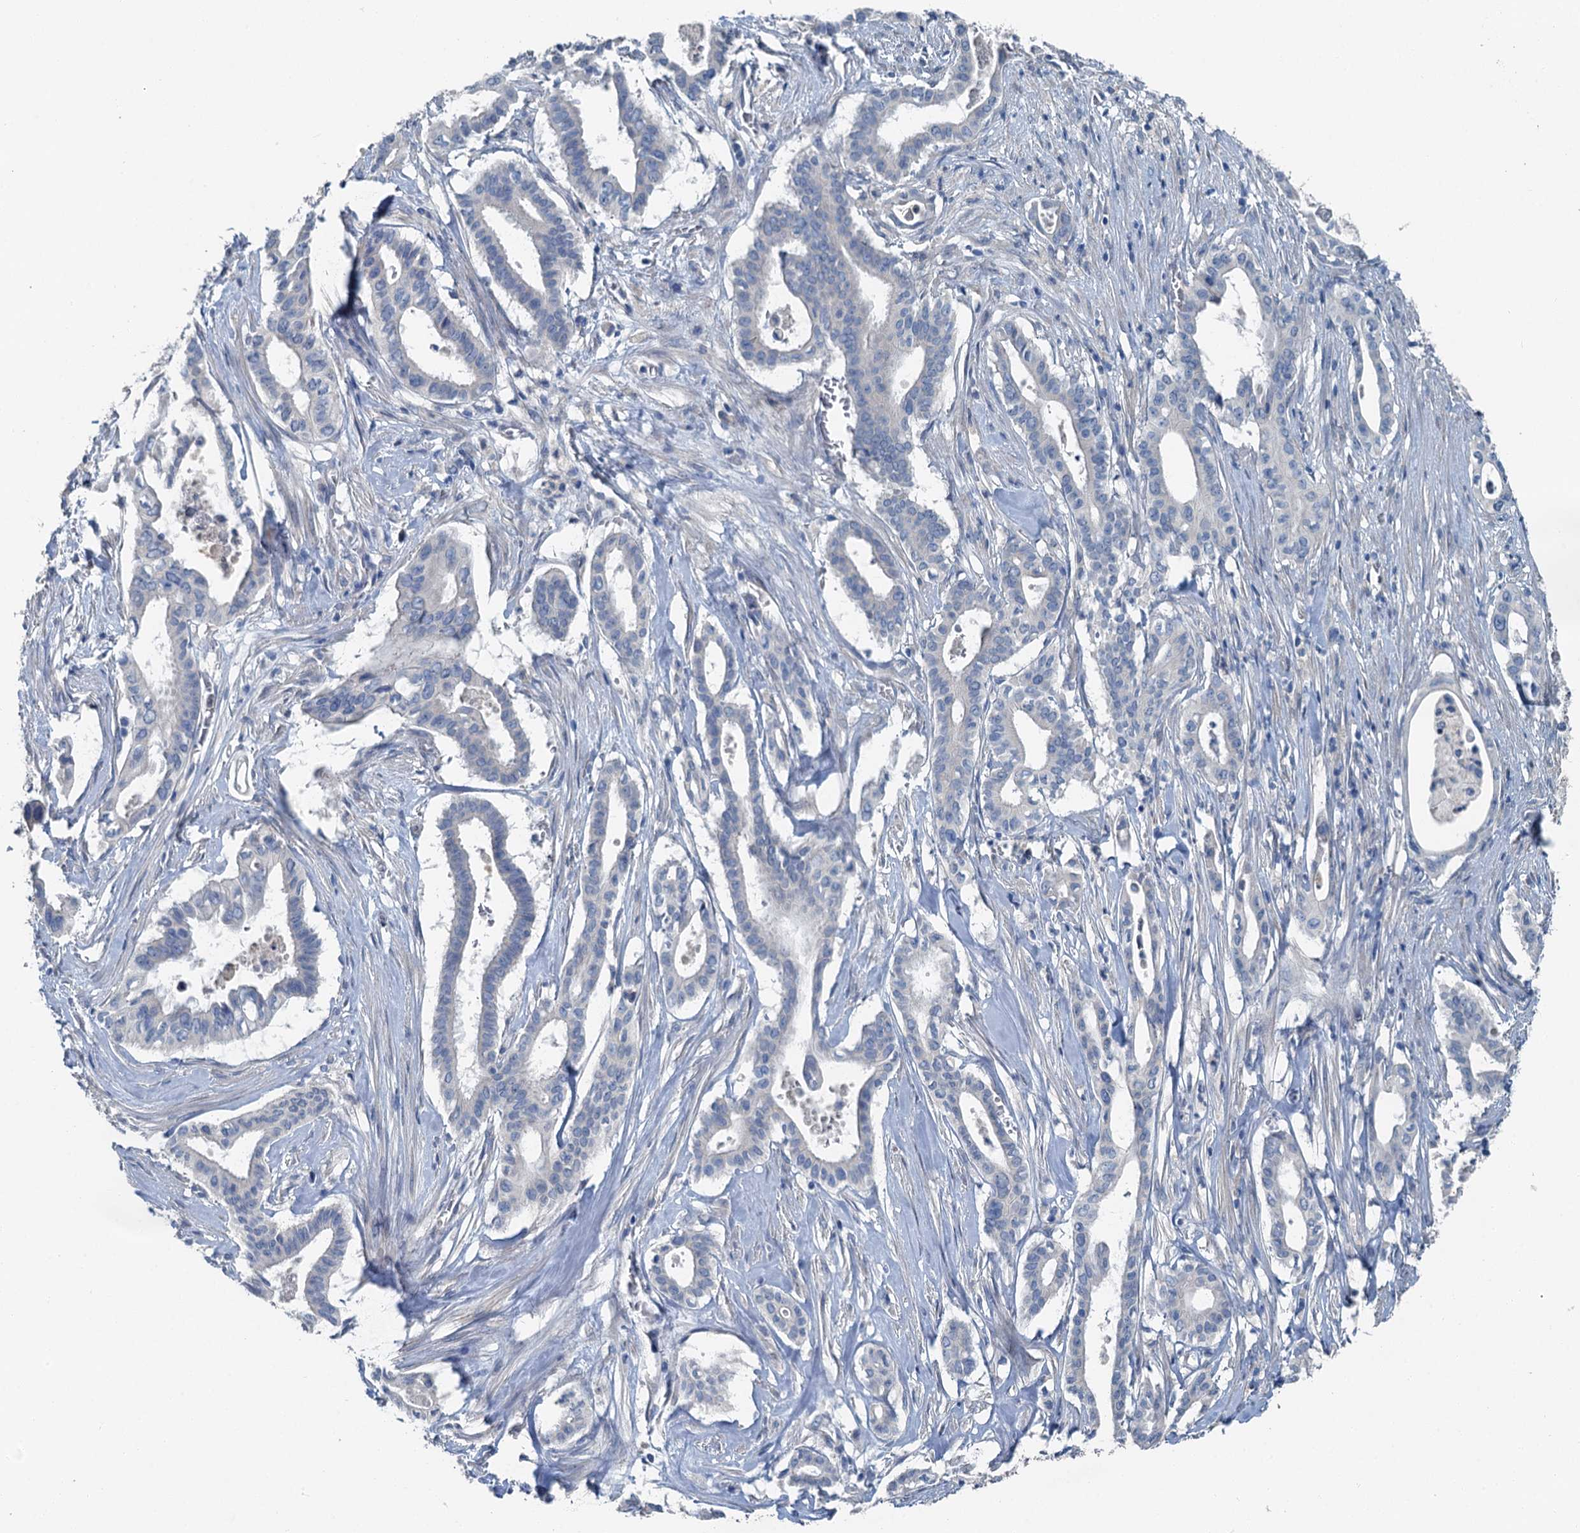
{"staining": {"intensity": "negative", "quantity": "none", "location": "none"}, "tissue": "pancreatic cancer", "cell_type": "Tumor cells", "image_type": "cancer", "snomed": [{"axis": "morphology", "description": "Adenocarcinoma, NOS"}, {"axis": "topography", "description": "Pancreas"}], "caption": "DAB immunohistochemical staining of pancreatic cancer (adenocarcinoma) exhibits no significant staining in tumor cells. (DAB (3,3'-diaminobenzidine) immunohistochemistry (IHC), high magnification).", "gene": "C6orf120", "patient": {"sex": "female", "age": 77}}